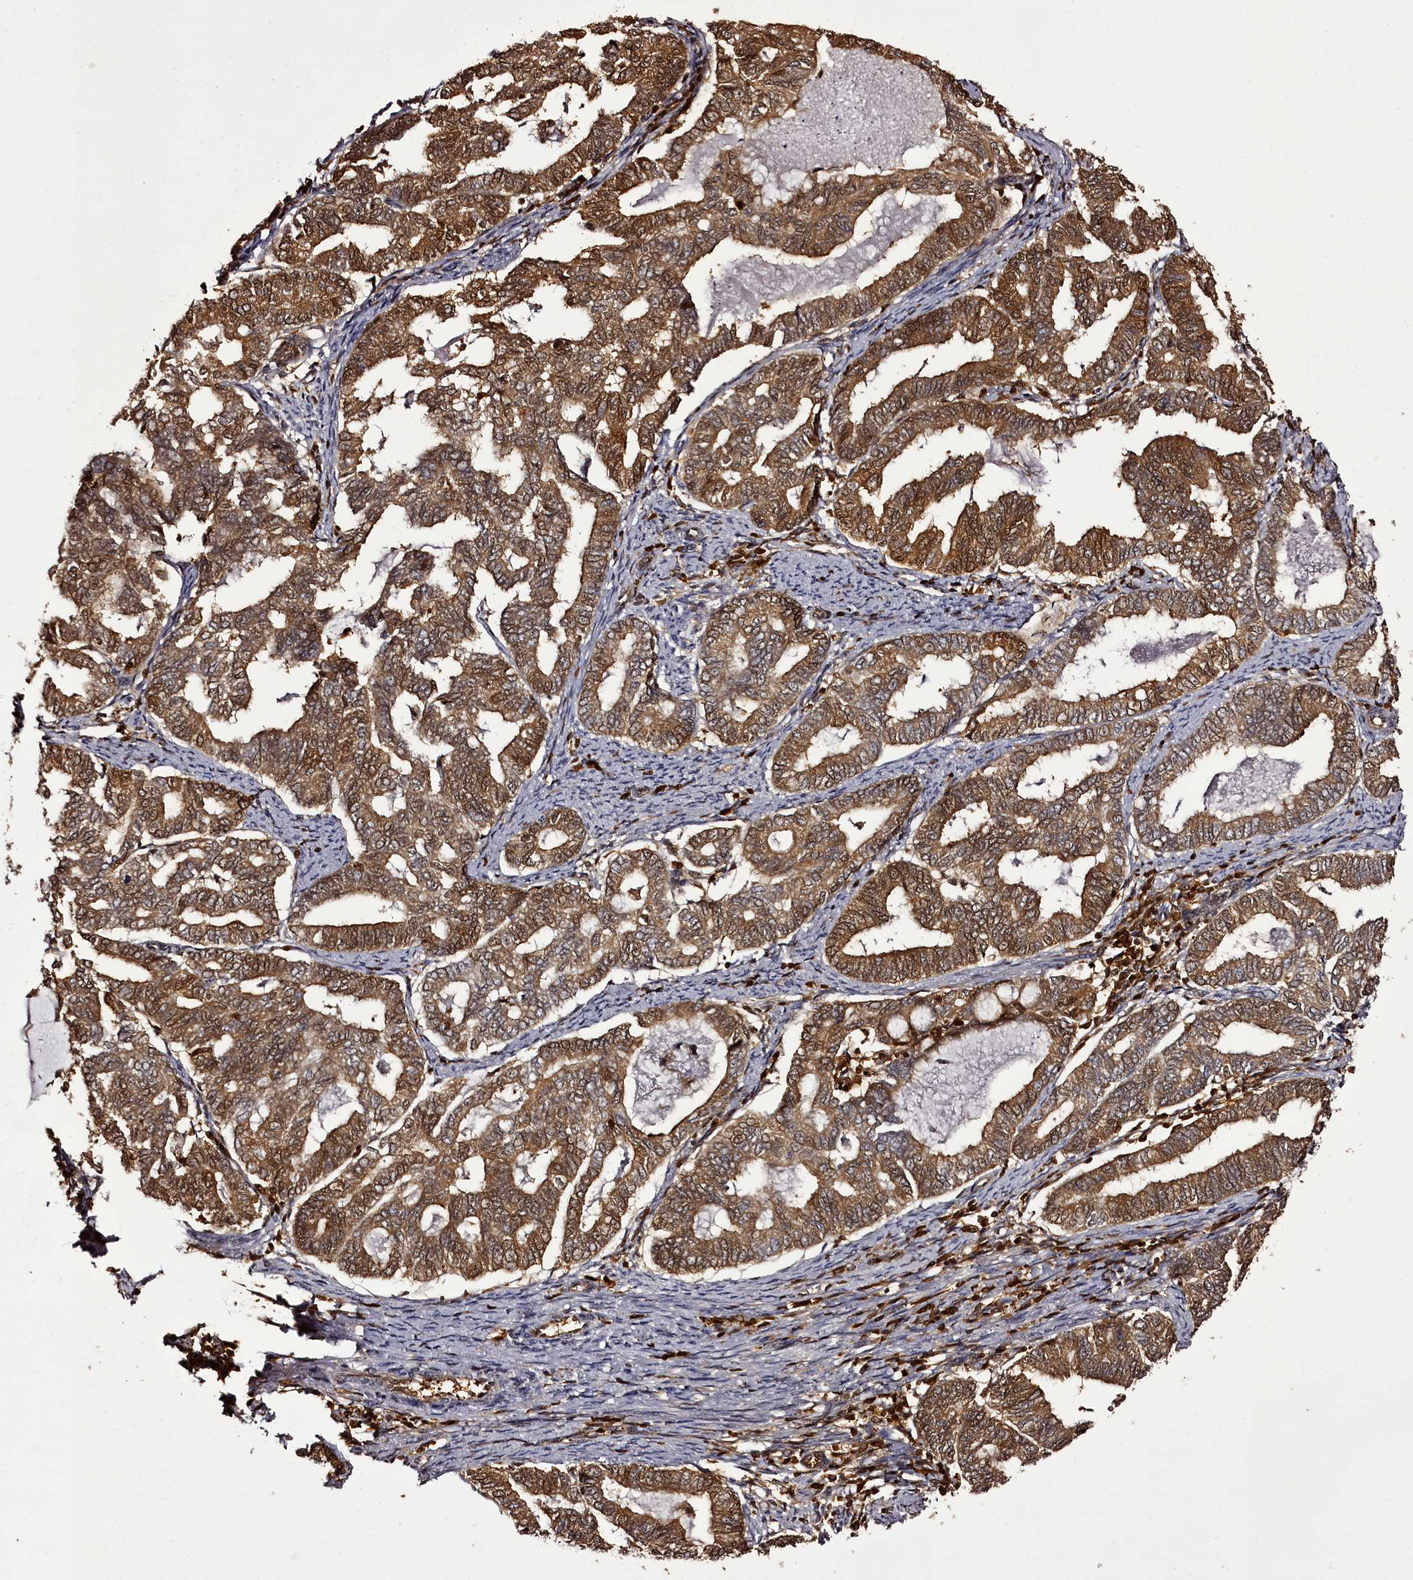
{"staining": {"intensity": "moderate", "quantity": ">75%", "location": "cytoplasmic/membranous,nuclear"}, "tissue": "endometrial cancer", "cell_type": "Tumor cells", "image_type": "cancer", "snomed": [{"axis": "morphology", "description": "Adenocarcinoma, NOS"}, {"axis": "topography", "description": "Endometrium"}], "caption": "Immunohistochemistry (IHC) histopathology image of neoplastic tissue: human endometrial cancer (adenocarcinoma) stained using IHC reveals medium levels of moderate protein expression localized specifically in the cytoplasmic/membranous and nuclear of tumor cells, appearing as a cytoplasmic/membranous and nuclear brown color.", "gene": "NPRL2", "patient": {"sex": "female", "age": 79}}